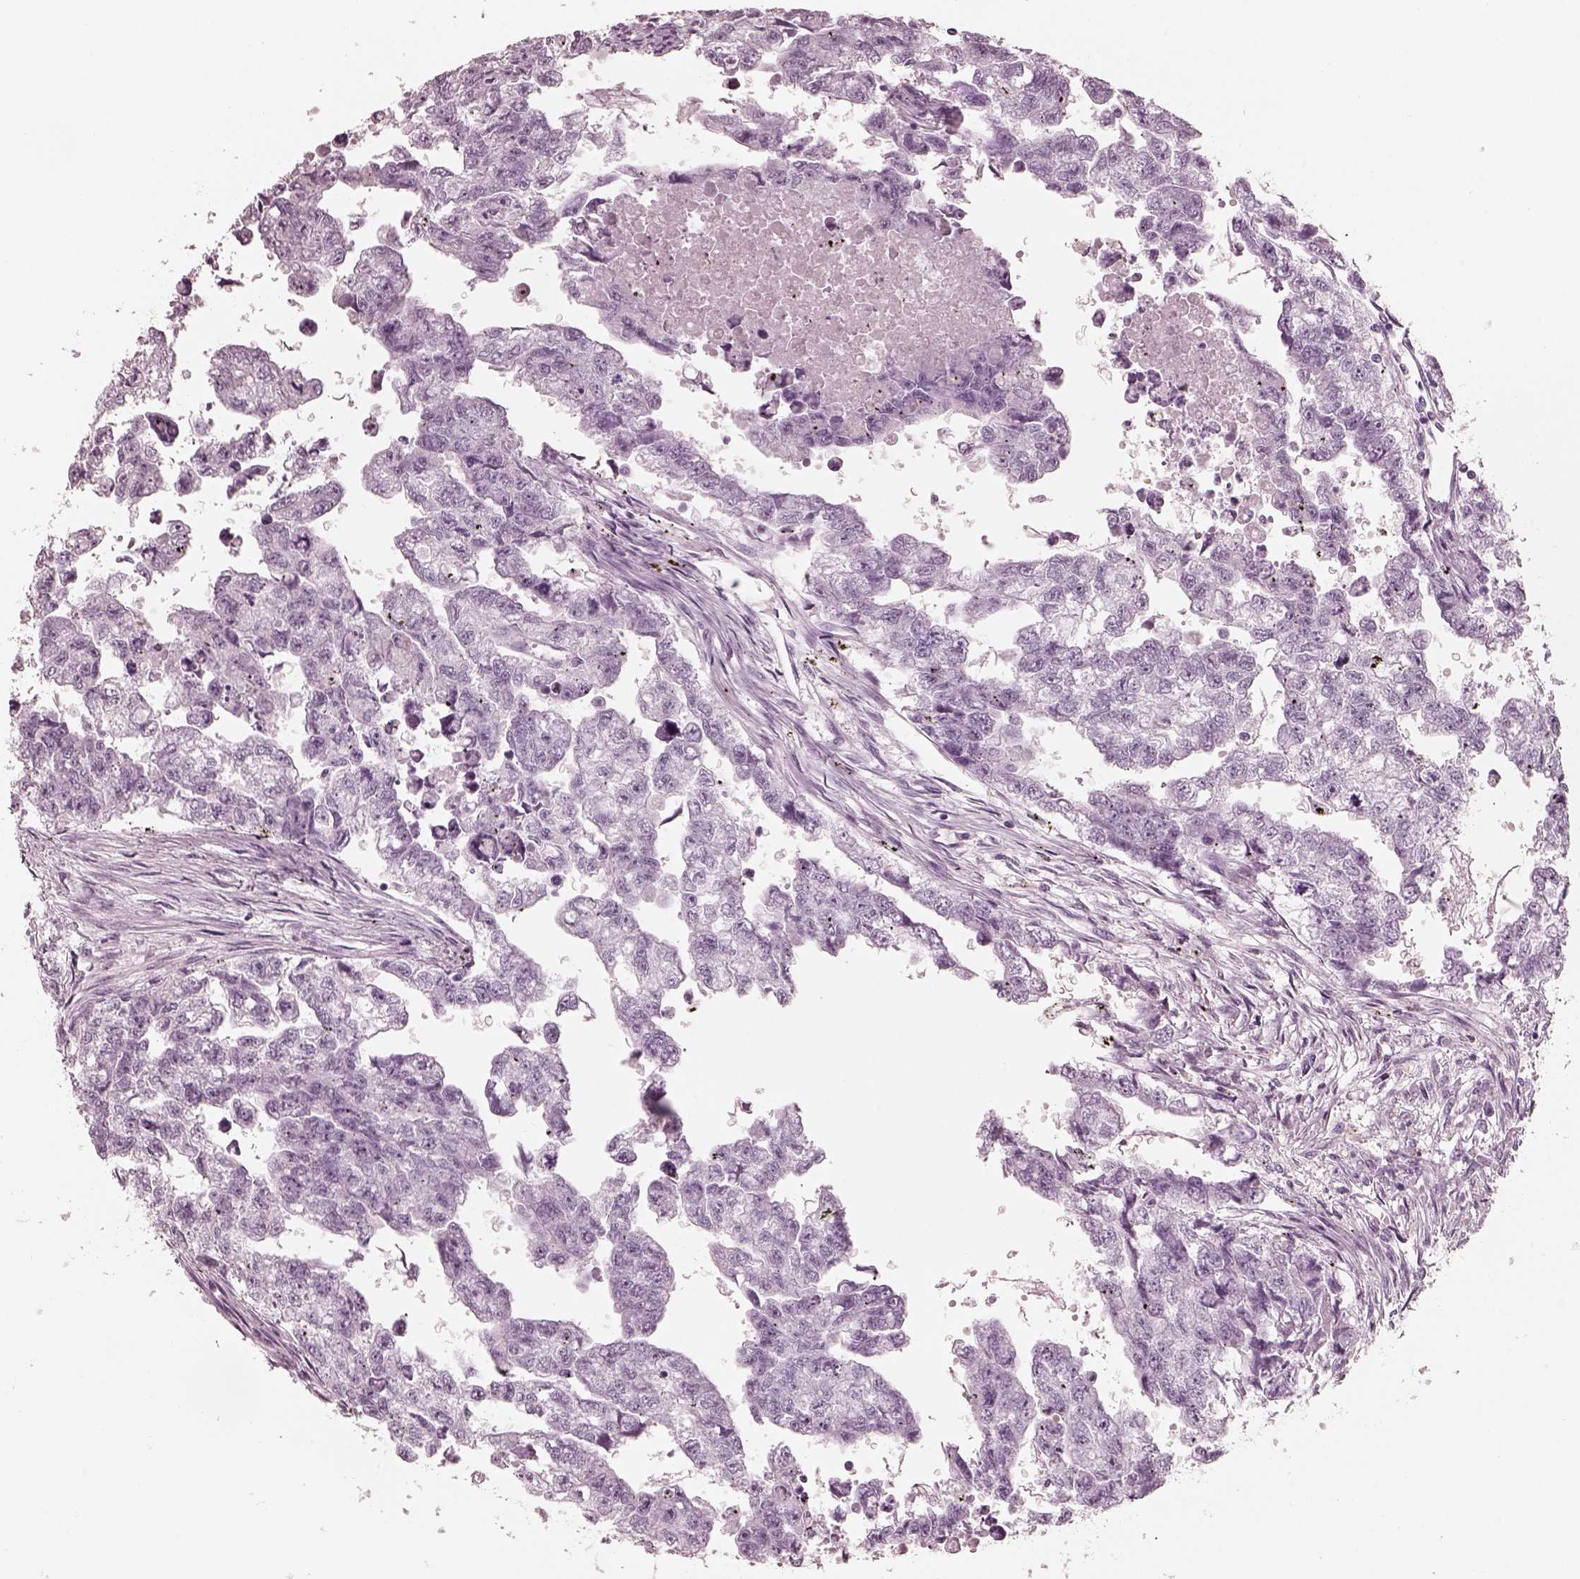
{"staining": {"intensity": "negative", "quantity": "none", "location": "none"}, "tissue": "testis cancer", "cell_type": "Tumor cells", "image_type": "cancer", "snomed": [{"axis": "morphology", "description": "Carcinoma, Embryonal, NOS"}, {"axis": "morphology", "description": "Teratoma, malignant, NOS"}, {"axis": "topography", "description": "Testis"}], "caption": "This is a photomicrograph of immunohistochemistry (IHC) staining of testis teratoma (malignant), which shows no staining in tumor cells. (DAB (3,3'-diaminobenzidine) immunohistochemistry with hematoxylin counter stain).", "gene": "PON3", "patient": {"sex": "male", "age": 44}}